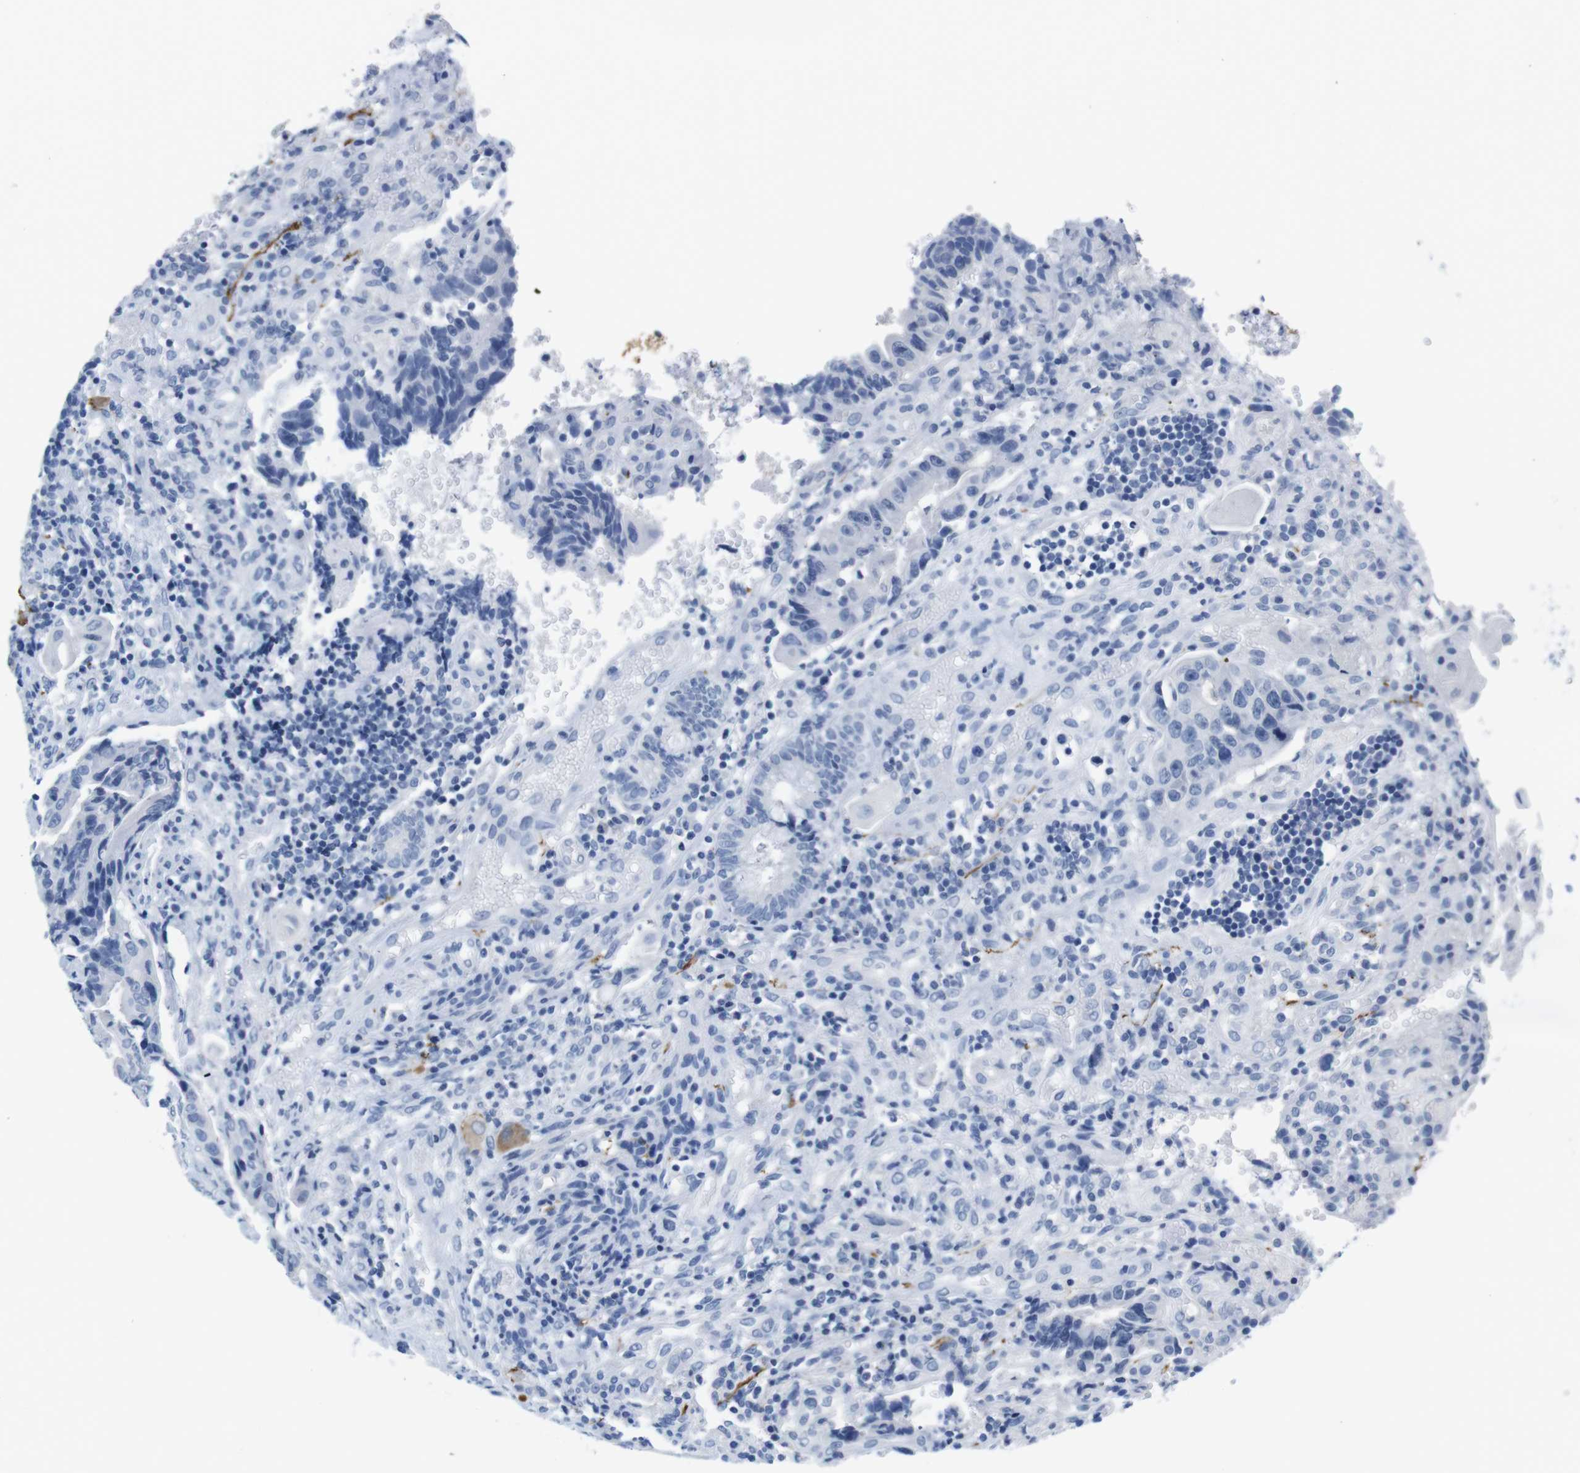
{"staining": {"intensity": "negative", "quantity": "none", "location": "none"}, "tissue": "colorectal cancer", "cell_type": "Tumor cells", "image_type": "cancer", "snomed": [{"axis": "morphology", "description": "Adenocarcinoma, NOS"}, {"axis": "topography", "description": "Colon"}], "caption": "The histopathology image demonstrates no staining of tumor cells in colorectal adenocarcinoma.", "gene": "MAP6", "patient": {"sex": "female", "age": 57}}